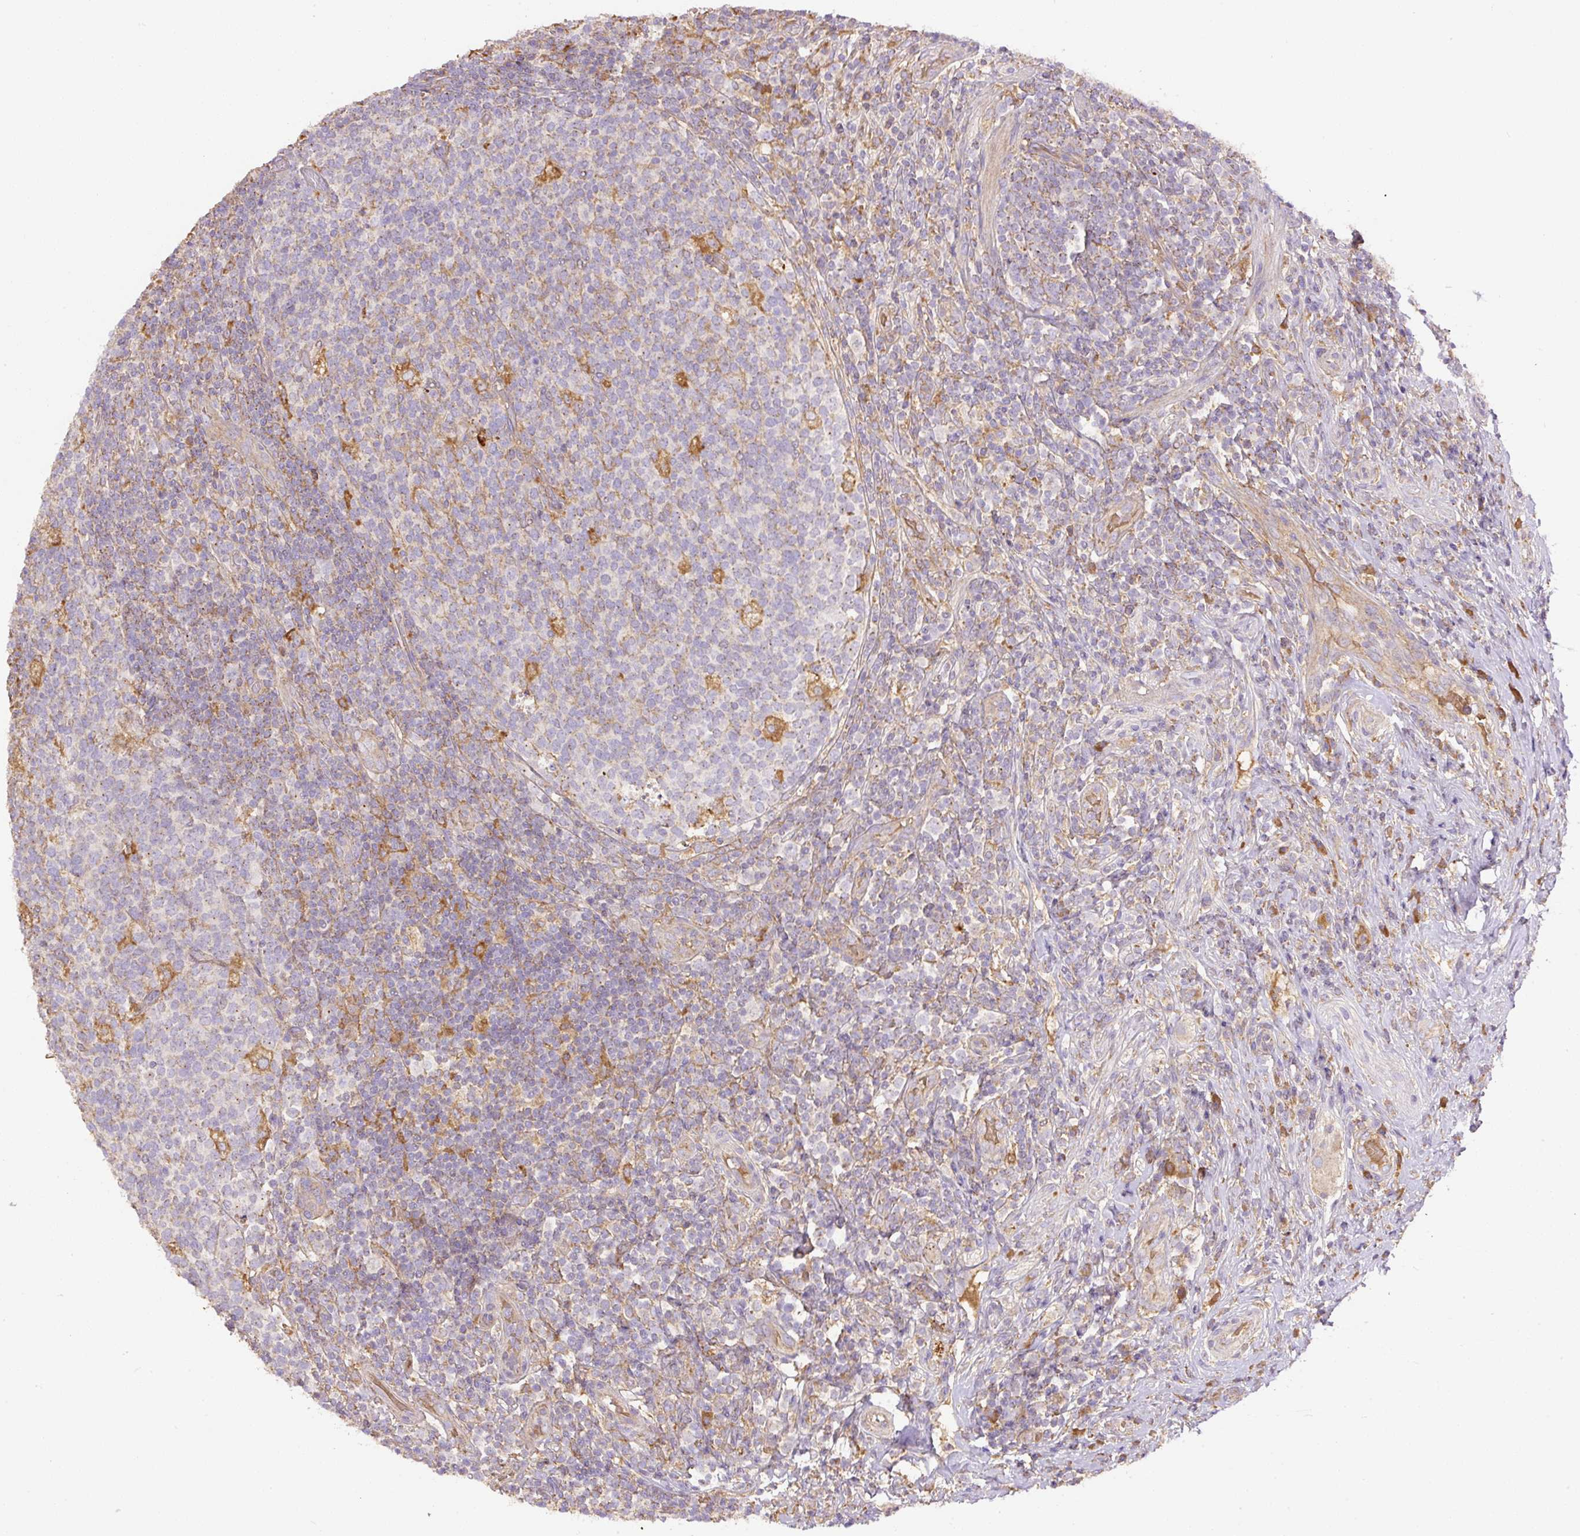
{"staining": {"intensity": "weak", "quantity": ">75%", "location": "cytoplasmic/membranous"}, "tissue": "appendix", "cell_type": "Glandular cells", "image_type": "normal", "snomed": [{"axis": "morphology", "description": "Normal tissue, NOS"}, {"axis": "topography", "description": "Appendix"}], "caption": "Human appendix stained for a protein (brown) exhibits weak cytoplasmic/membranous positive expression in approximately >75% of glandular cells.", "gene": "DAPK1", "patient": {"sex": "female", "age": 43}}